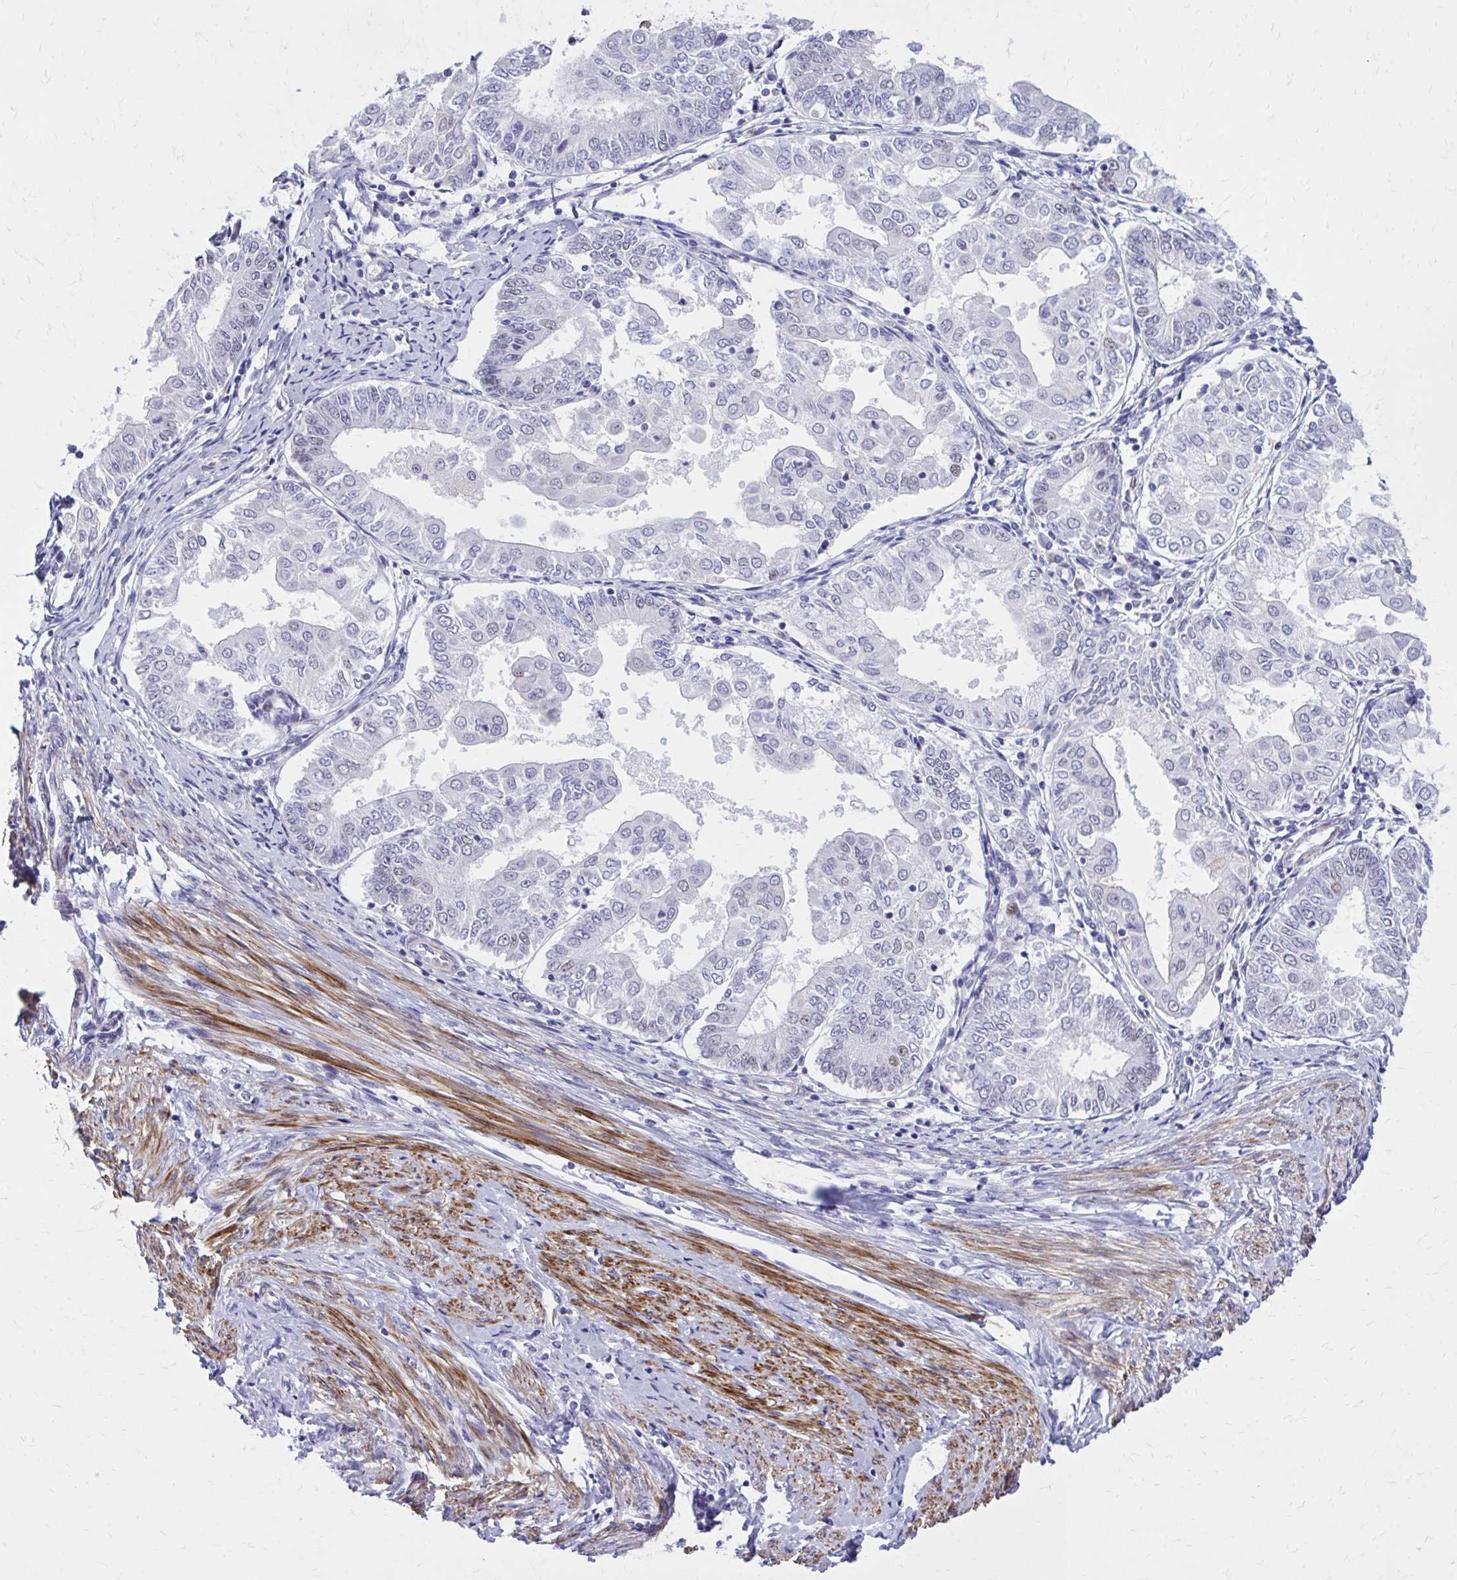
{"staining": {"intensity": "negative", "quantity": "none", "location": "none"}, "tissue": "endometrial cancer", "cell_type": "Tumor cells", "image_type": "cancer", "snomed": [{"axis": "morphology", "description": "Adenocarcinoma, NOS"}, {"axis": "topography", "description": "Endometrium"}], "caption": "There is no significant expression in tumor cells of endometrial cancer. (DAB immunohistochemistry with hematoxylin counter stain).", "gene": "ZBTB25", "patient": {"sex": "female", "age": 68}}